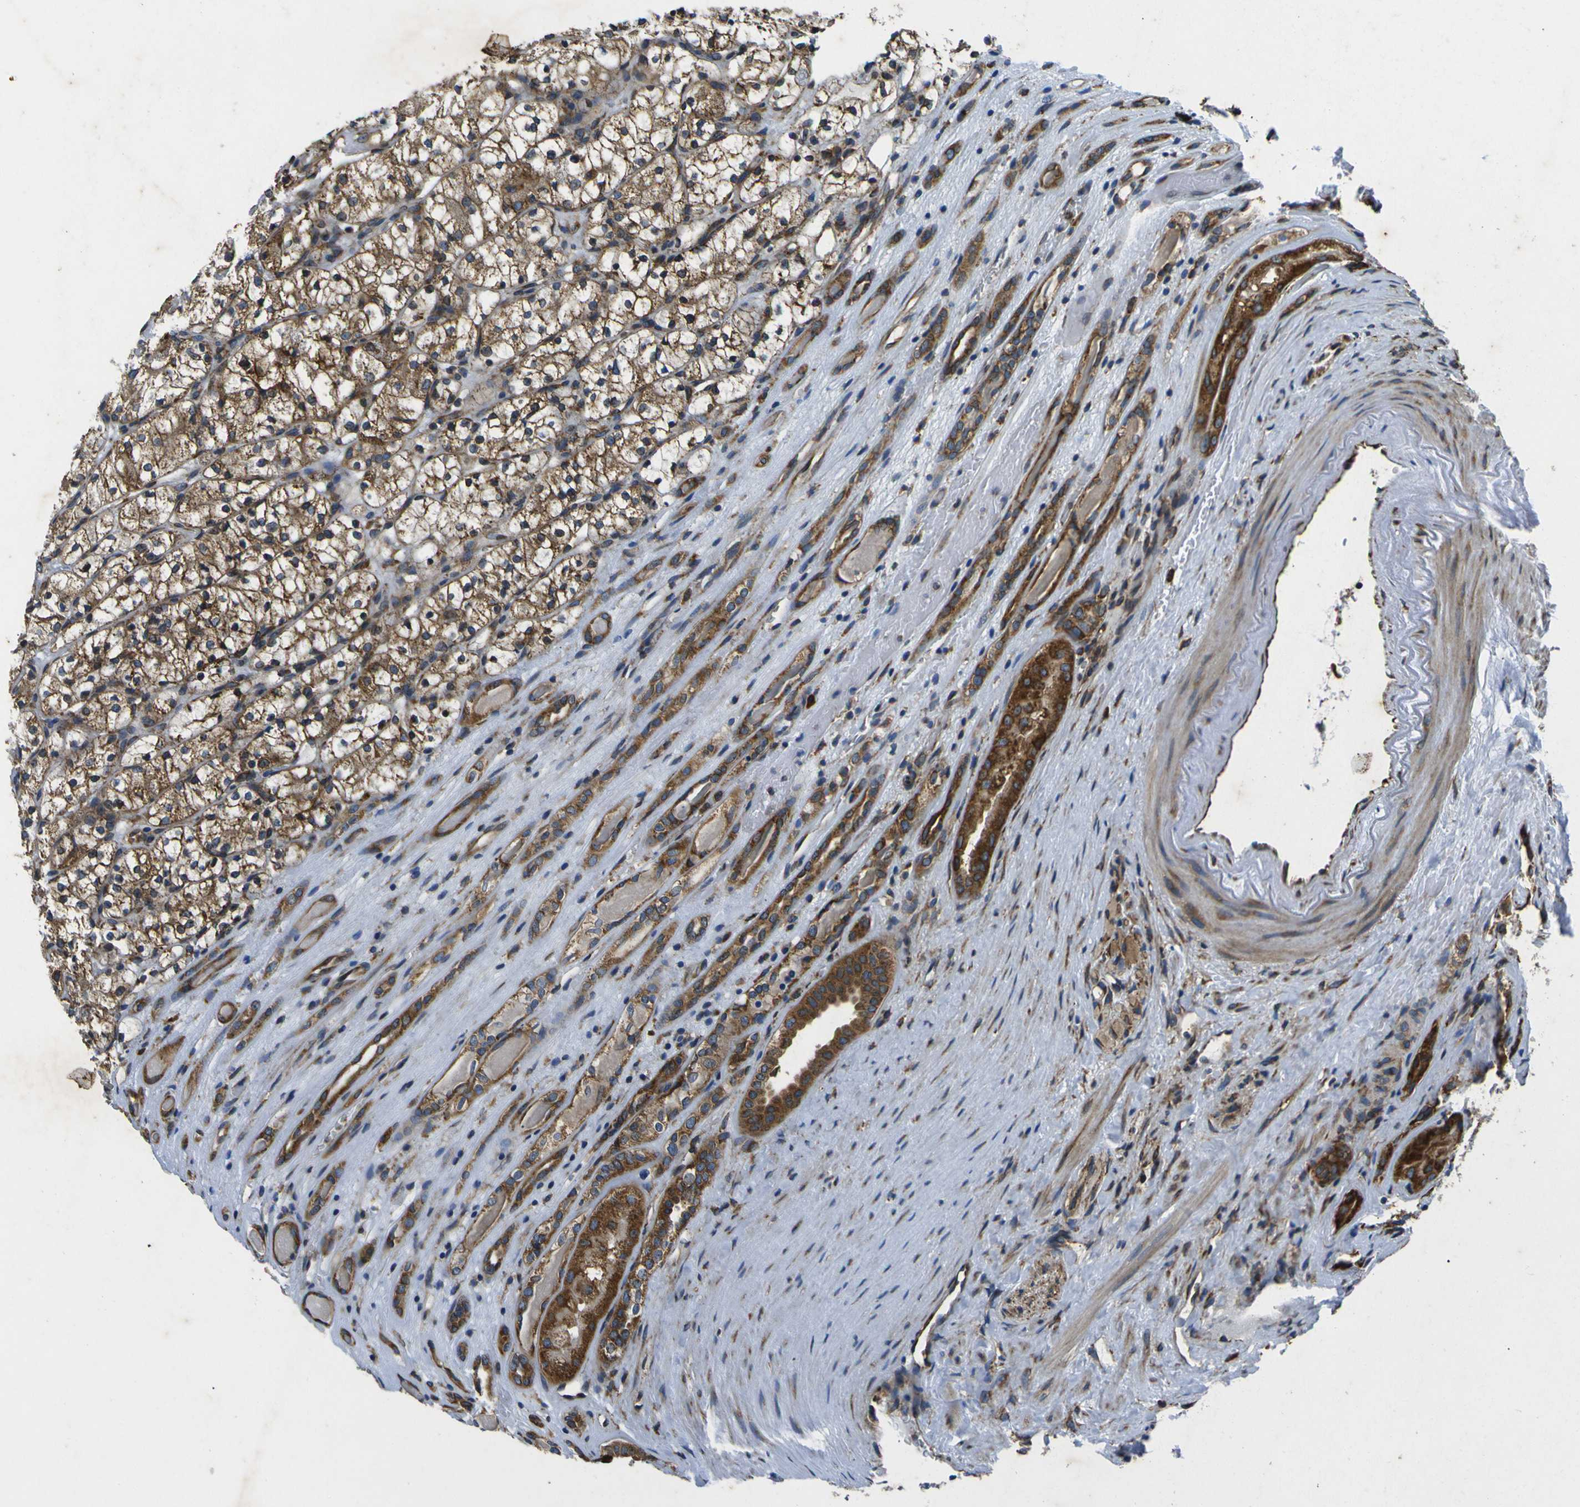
{"staining": {"intensity": "moderate", "quantity": ">75%", "location": "cytoplasmic/membranous"}, "tissue": "renal cancer", "cell_type": "Tumor cells", "image_type": "cancer", "snomed": [{"axis": "morphology", "description": "Adenocarcinoma, NOS"}, {"axis": "topography", "description": "Kidney"}], "caption": "Immunohistochemical staining of human renal cancer (adenocarcinoma) displays medium levels of moderate cytoplasmic/membranous positivity in approximately >75% of tumor cells.", "gene": "RPSA", "patient": {"sex": "female", "age": 60}}